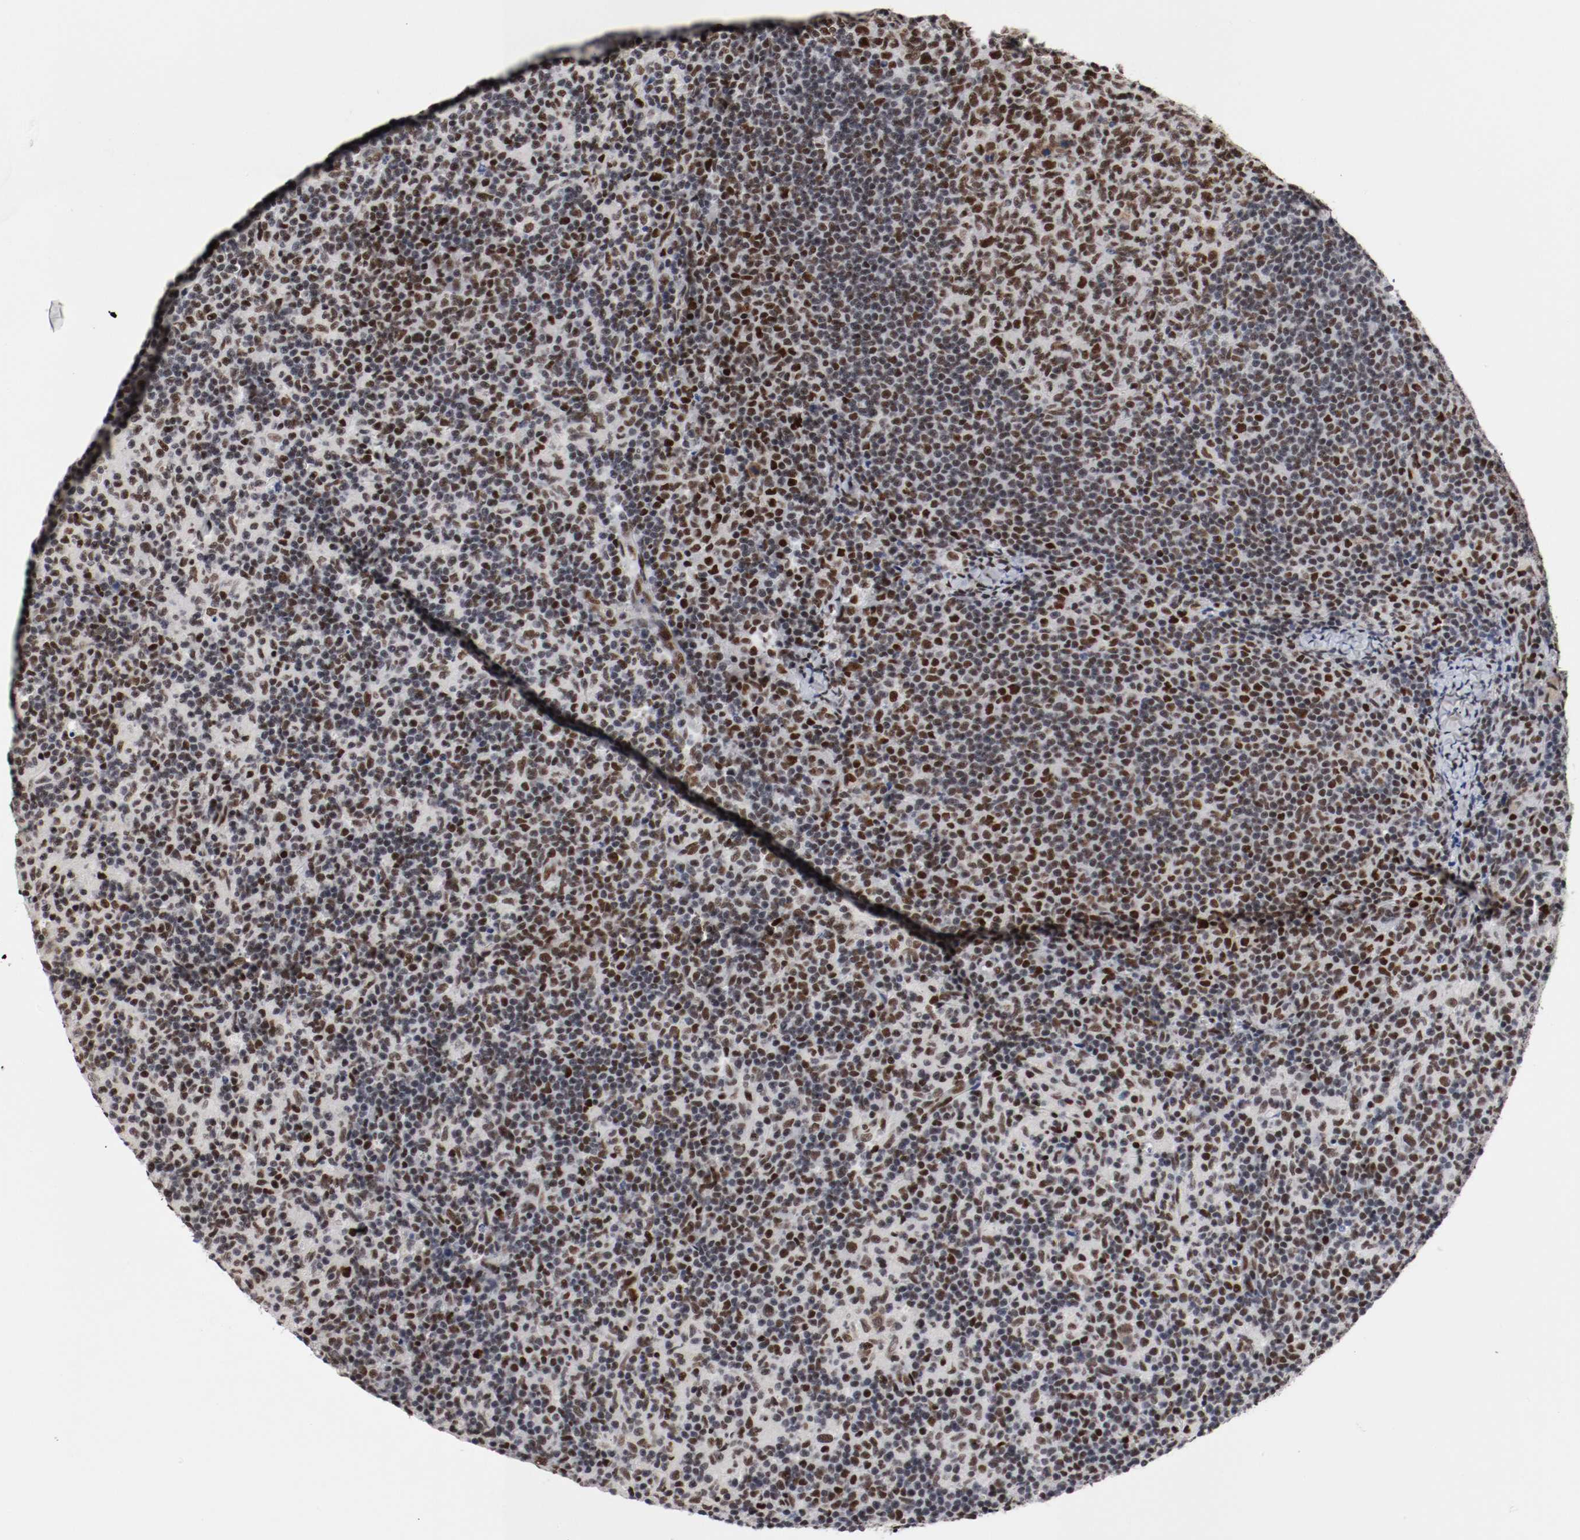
{"staining": {"intensity": "strong", "quantity": ">75%", "location": "nuclear"}, "tissue": "lymph node", "cell_type": "Germinal center cells", "image_type": "normal", "snomed": [{"axis": "morphology", "description": "Normal tissue, NOS"}, {"axis": "morphology", "description": "Inflammation, NOS"}, {"axis": "topography", "description": "Lymph node"}], "caption": "DAB (3,3'-diaminobenzidine) immunohistochemical staining of benign lymph node reveals strong nuclear protein staining in approximately >75% of germinal center cells. Nuclei are stained in blue.", "gene": "MEF2D", "patient": {"sex": "male", "age": 55}}